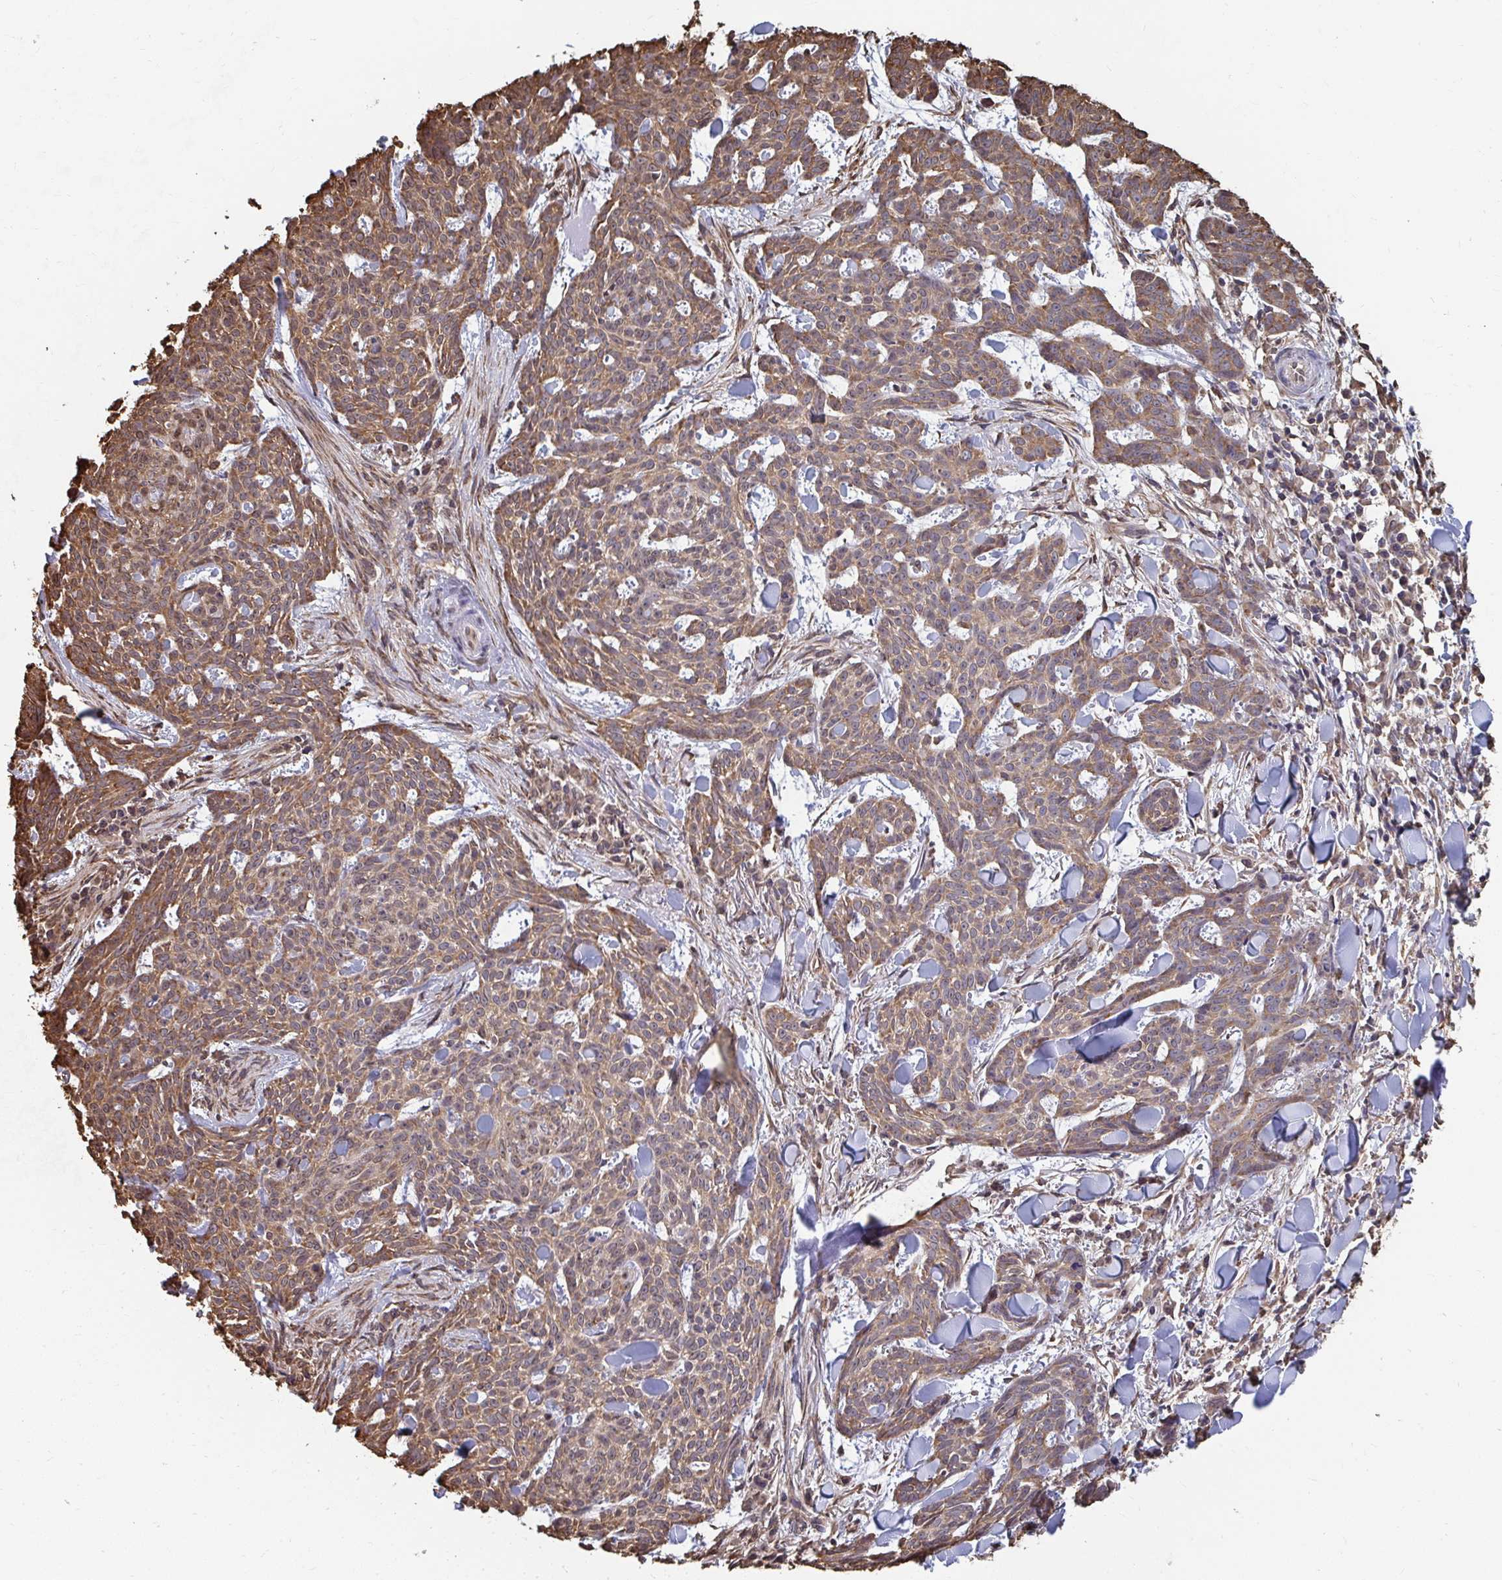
{"staining": {"intensity": "moderate", "quantity": ">75%", "location": "cytoplasmic/membranous"}, "tissue": "skin cancer", "cell_type": "Tumor cells", "image_type": "cancer", "snomed": [{"axis": "morphology", "description": "Basal cell carcinoma"}, {"axis": "topography", "description": "Skin"}], "caption": "Human skin cancer stained with a protein marker demonstrates moderate staining in tumor cells.", "gene": "SYNCRIP", "patient": {"sex": "female", "age": 93}}